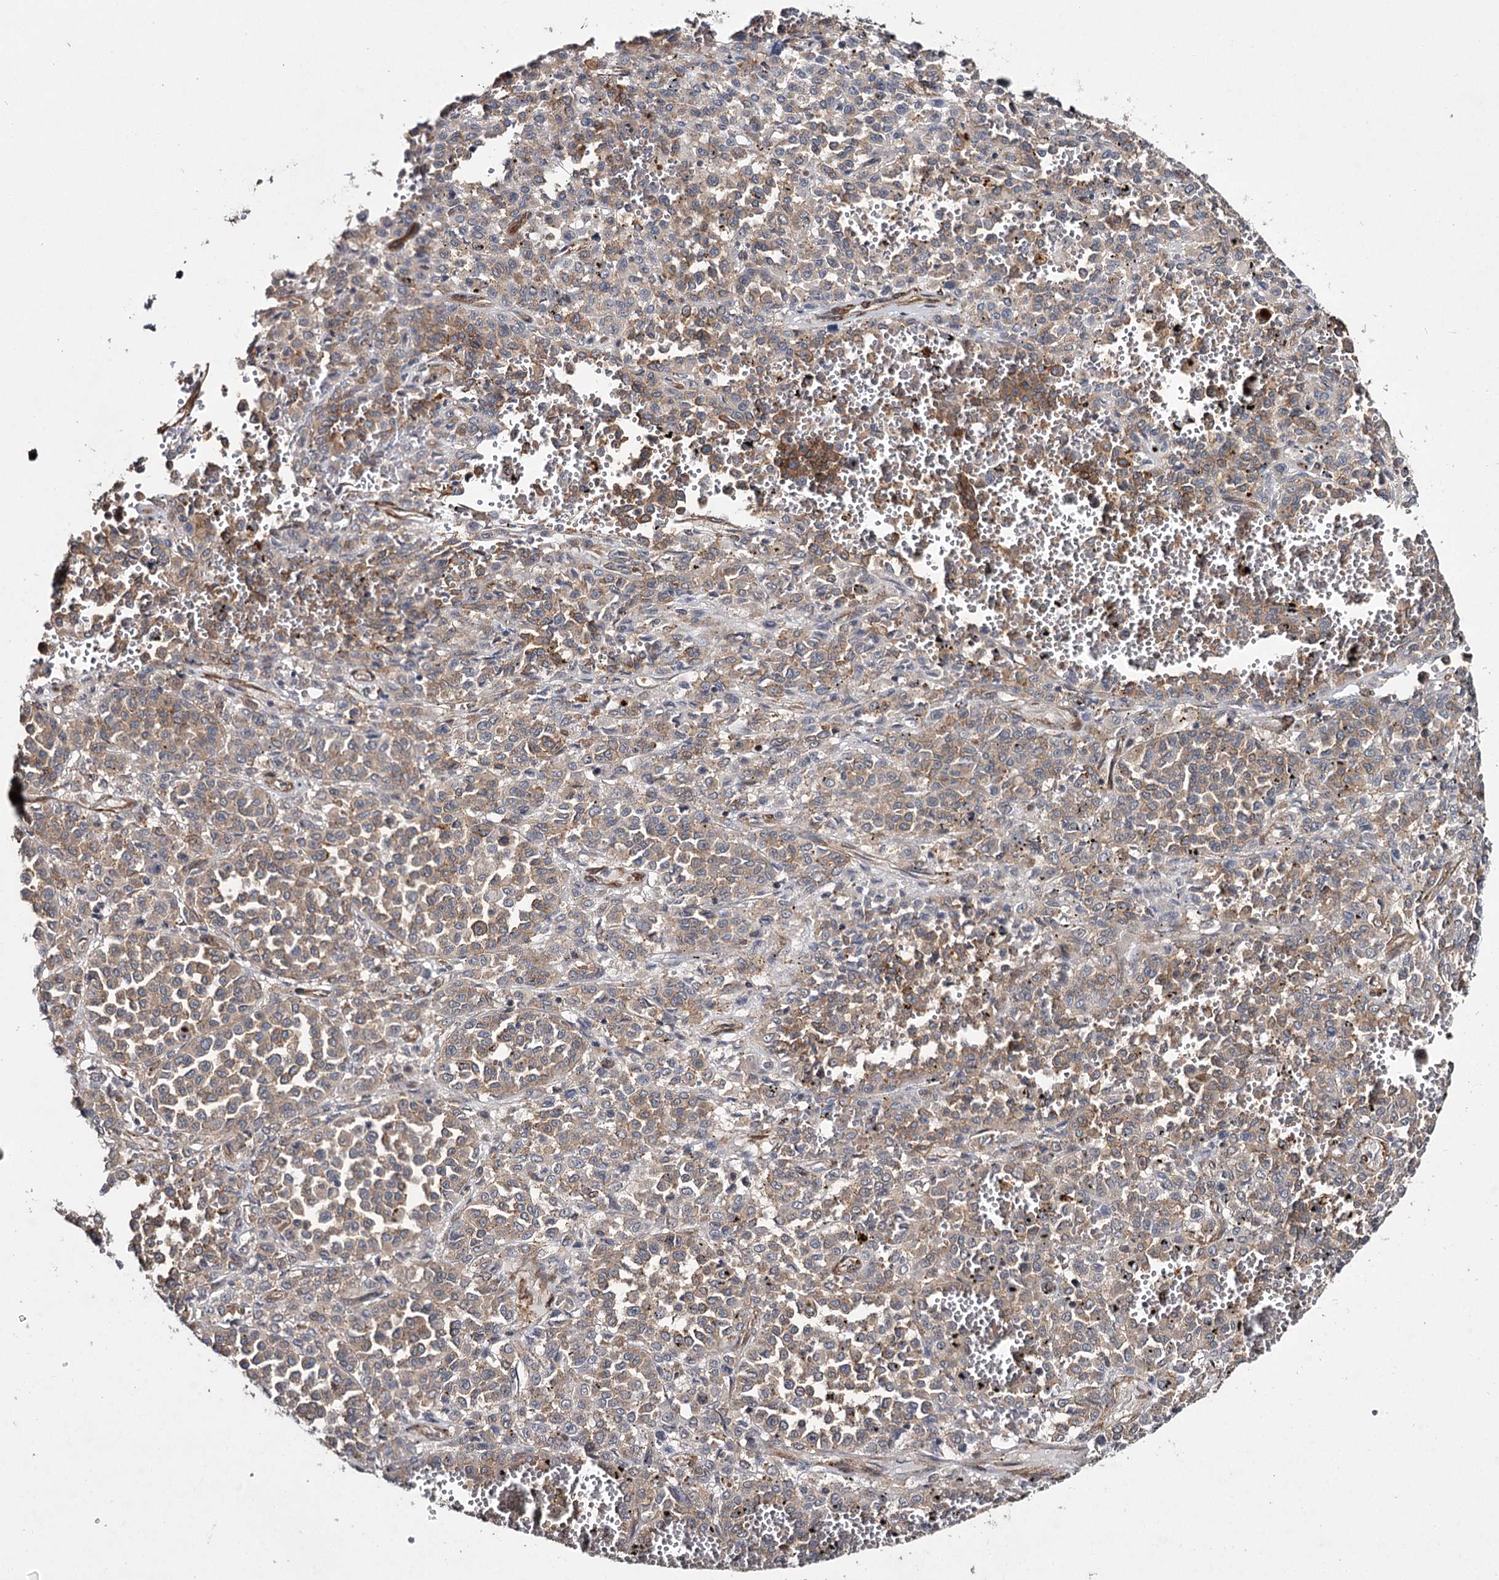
{"staining": {"intensity": "weak", "quantity": ">75%", "location": "cytoplasmic/membranous"}, "tissue": "melanoma", "cell_type": "Tumor cells", "image_type": "cancer", "snomed": [{"axis": "morphology", "description": "Malignant melanoma, Metastatic site"}, {"axis": "topography", "description": "Pancreas"}], "caption": "Melanoma stained with a protein marker exhibits weak staining in tumor cells.", "gene": "MYO1C", "patient": {"sex": "female", "age": 30}}